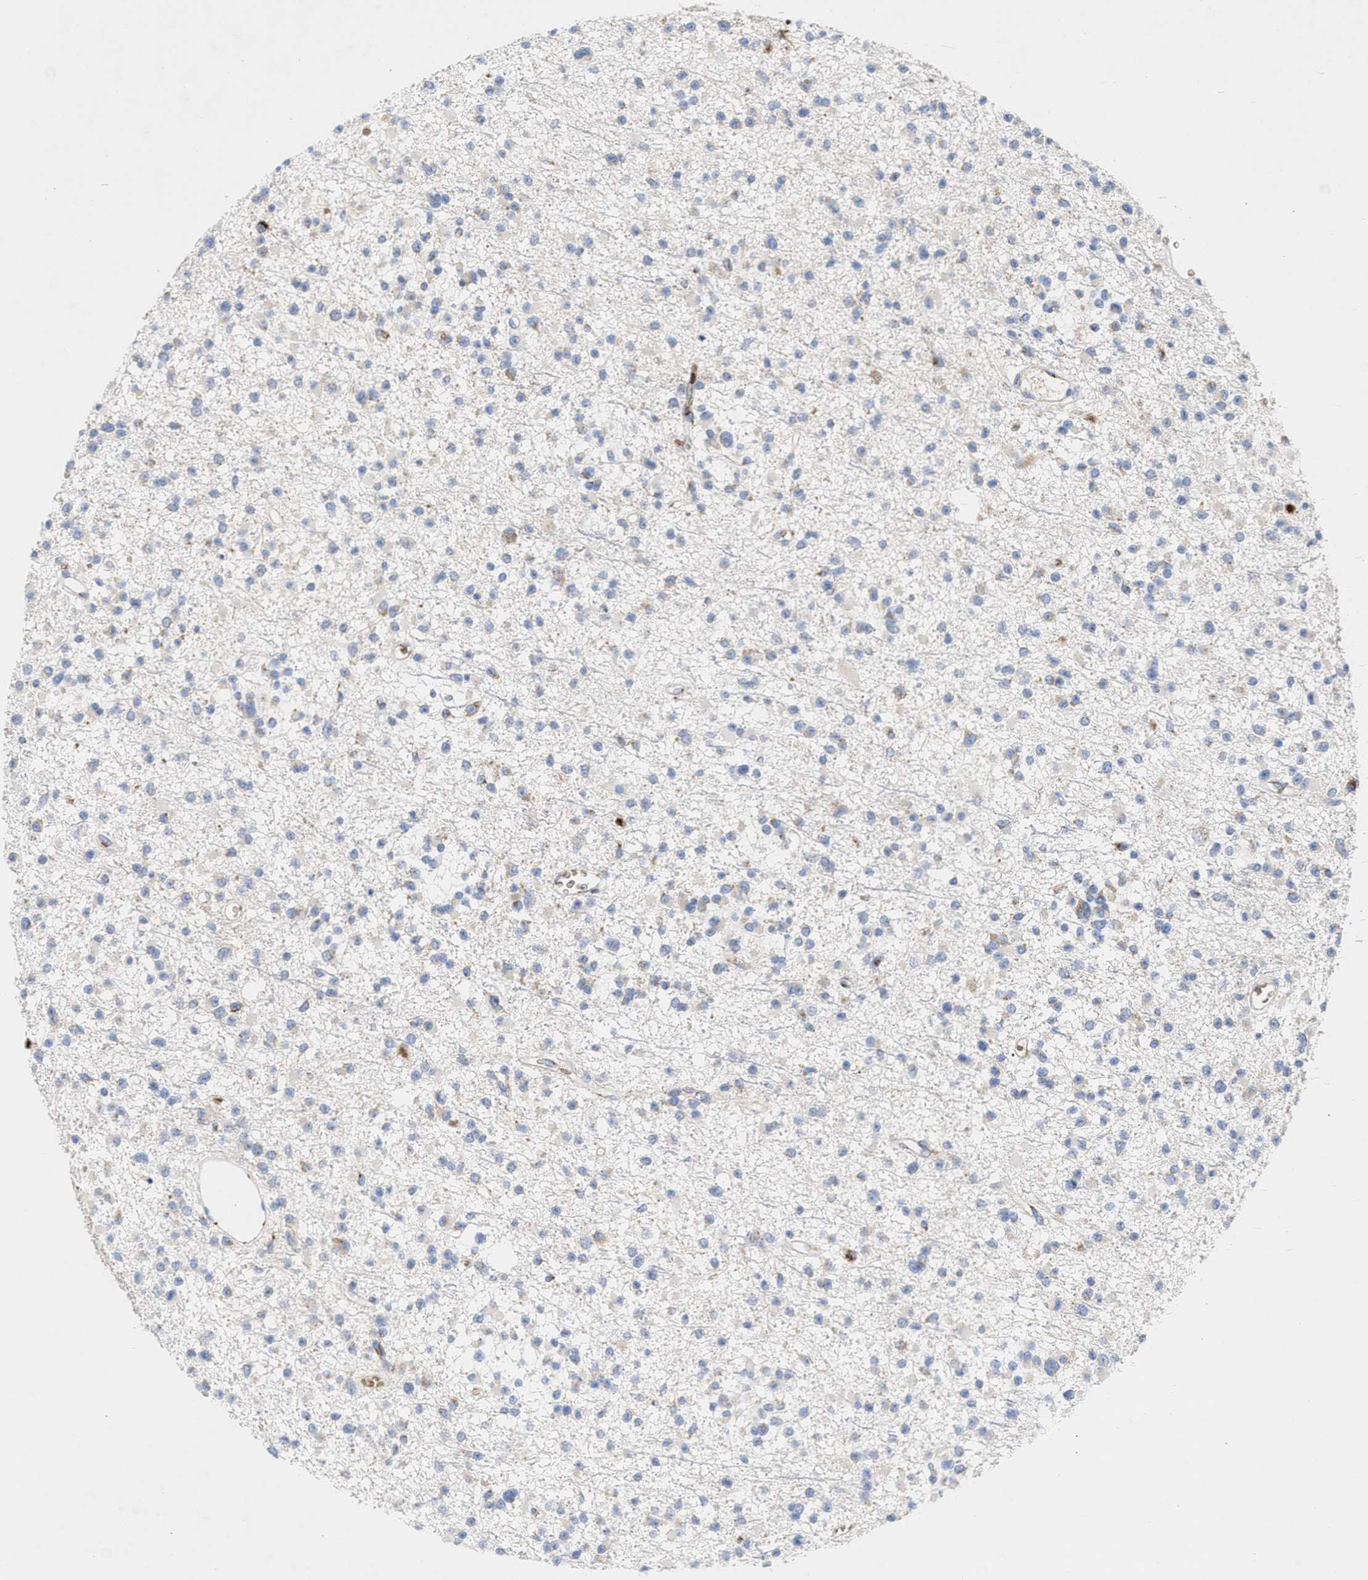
{"staining": {"intensity": "negative", "quantity": "none", "location": "none"}, "tissue": "glioma", "cell_type": "Tumor cells", "image_type": "cancer", "snomed": [{"axis": "morphology", "description": "Glioma, malignant, Low grade"}, {"axis": "topography", "description": "Brain"}], "caption": "Glioma was stained to show a protein in brown. There is no significant positivity in tumor cells.", "gene": "CCL2", "patient": {"sex": "female", "age": 22}}